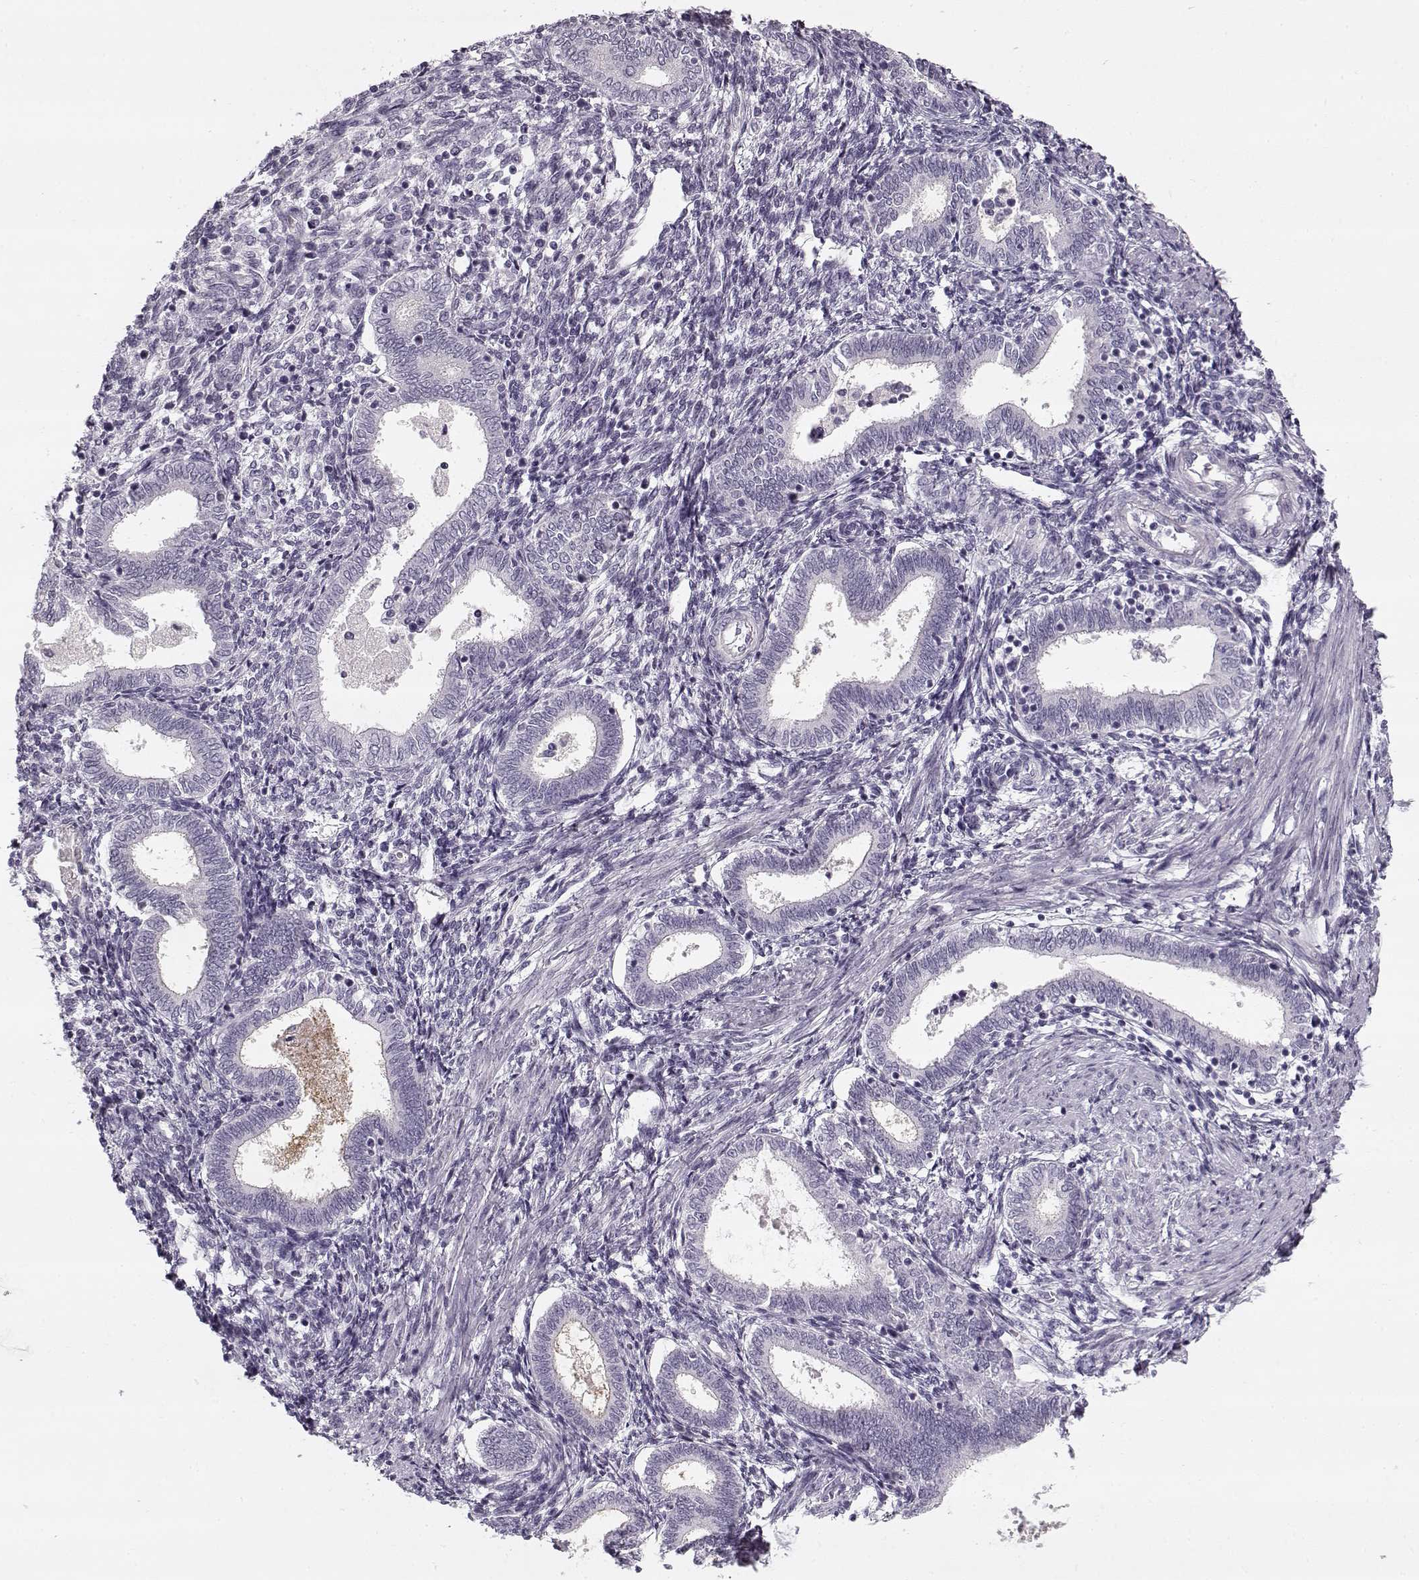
{"staining": {"intensity": "negative", "quantity": "none", "location": "none"}, "tissue": "endometrium", "cell_type": "Cells in endometrial stroma", "image_type": "normal", "snomed": [{"axis": "morphology", "description": "Normal tissue, NOS"}, {"axis": "topography", "description": "Endometrium"}], "caption": "The IHC micrograph has no significant positivity in cells in endometrial stroma of endometrium.", "gene": "PNMT", "patient": {"sex": "female", "age": 42}}